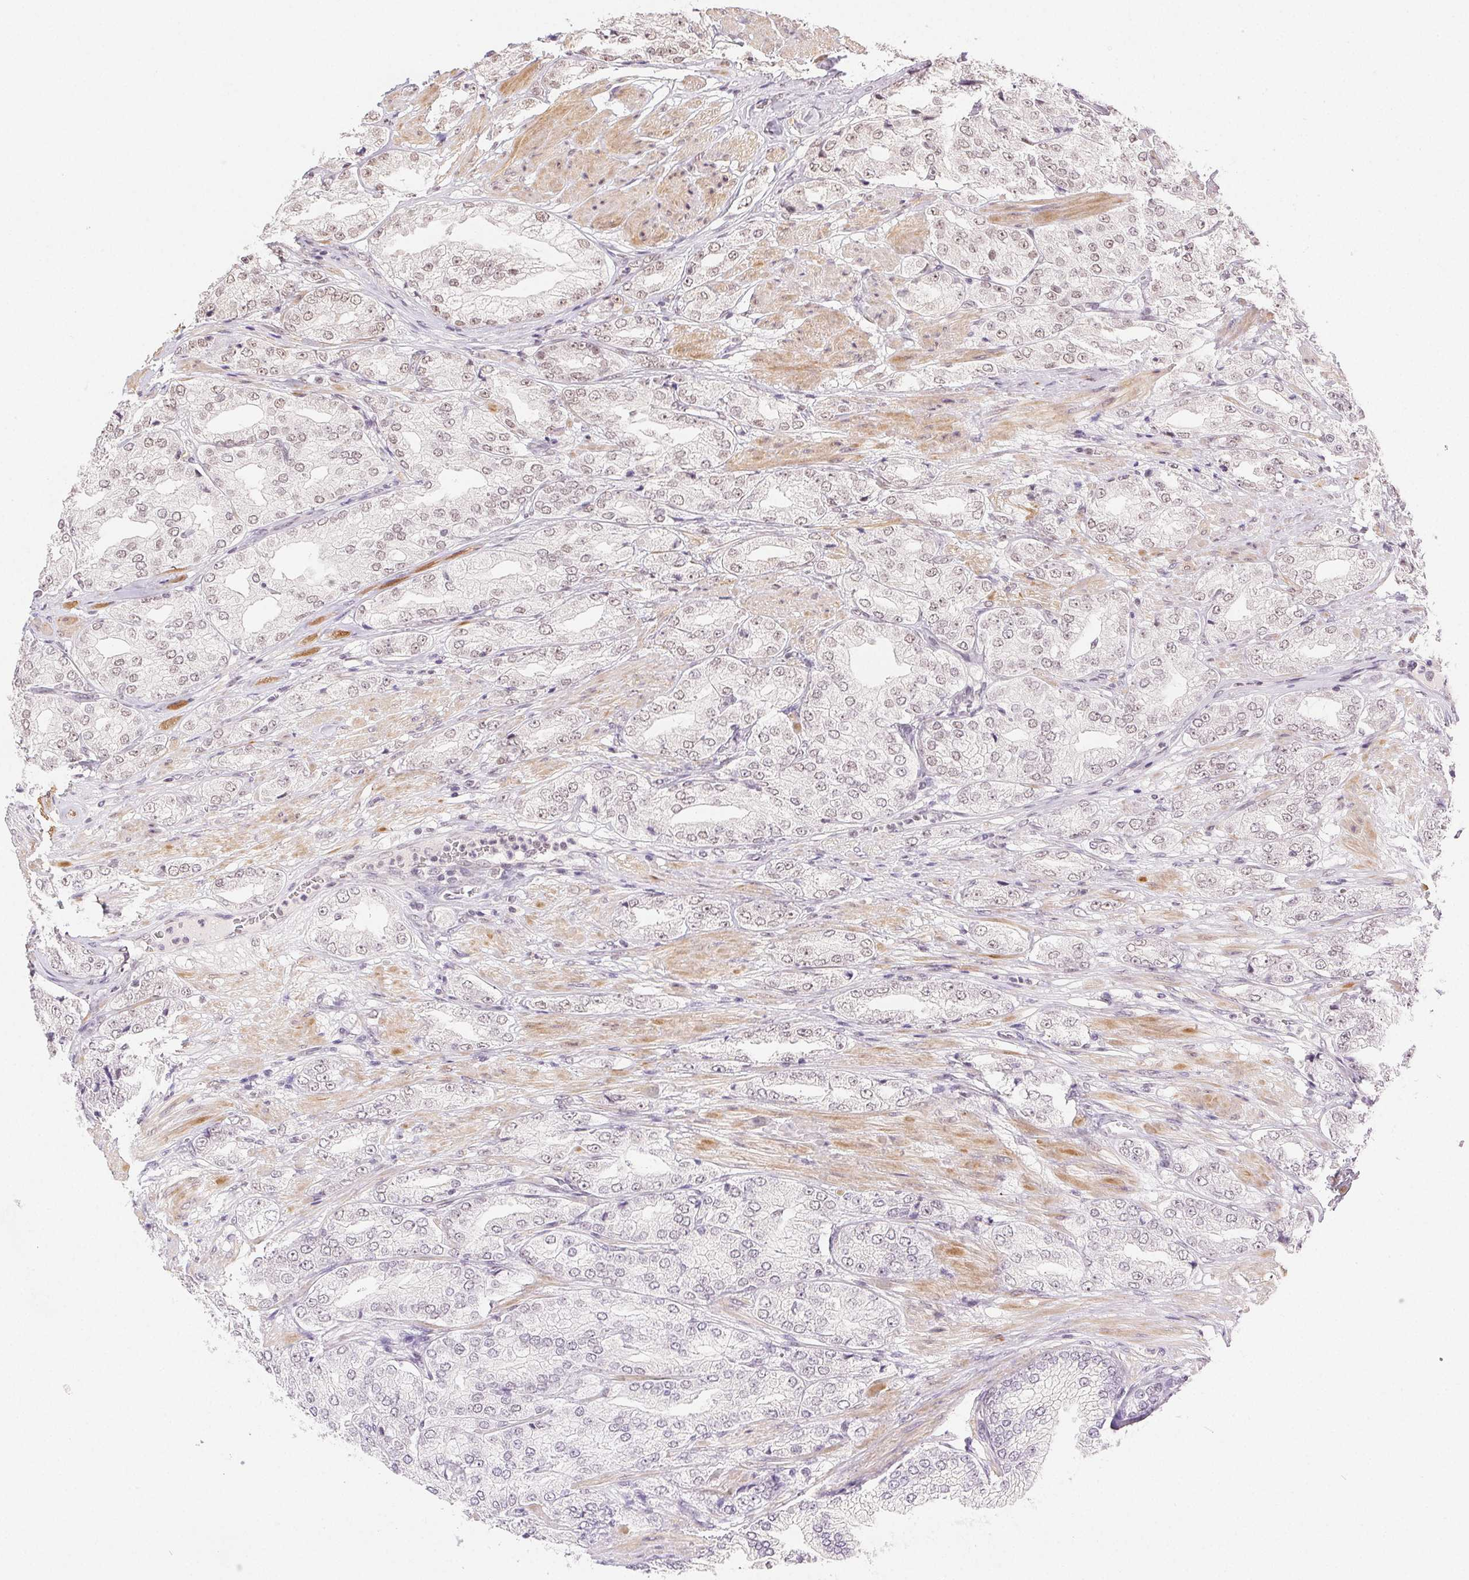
{"staining": {"intensity": "weak", "quantity": "<25%", "location": "nuclear"}, "tissue": "prostate cancer", "cell_type": "Tumor cells", "image_type": "cancer", "snomed": [{"axis": "morphology", "description": "Adenocarcinoma, High grade"}, {"axis": "topography", "description": "Prostate"}], "caption": "The IHC histopathology image has no significant expression in tumor cells of prostate cancer tissue.", "gene": "PRPF18", "patient": {"sex": "male", "age": 68}}